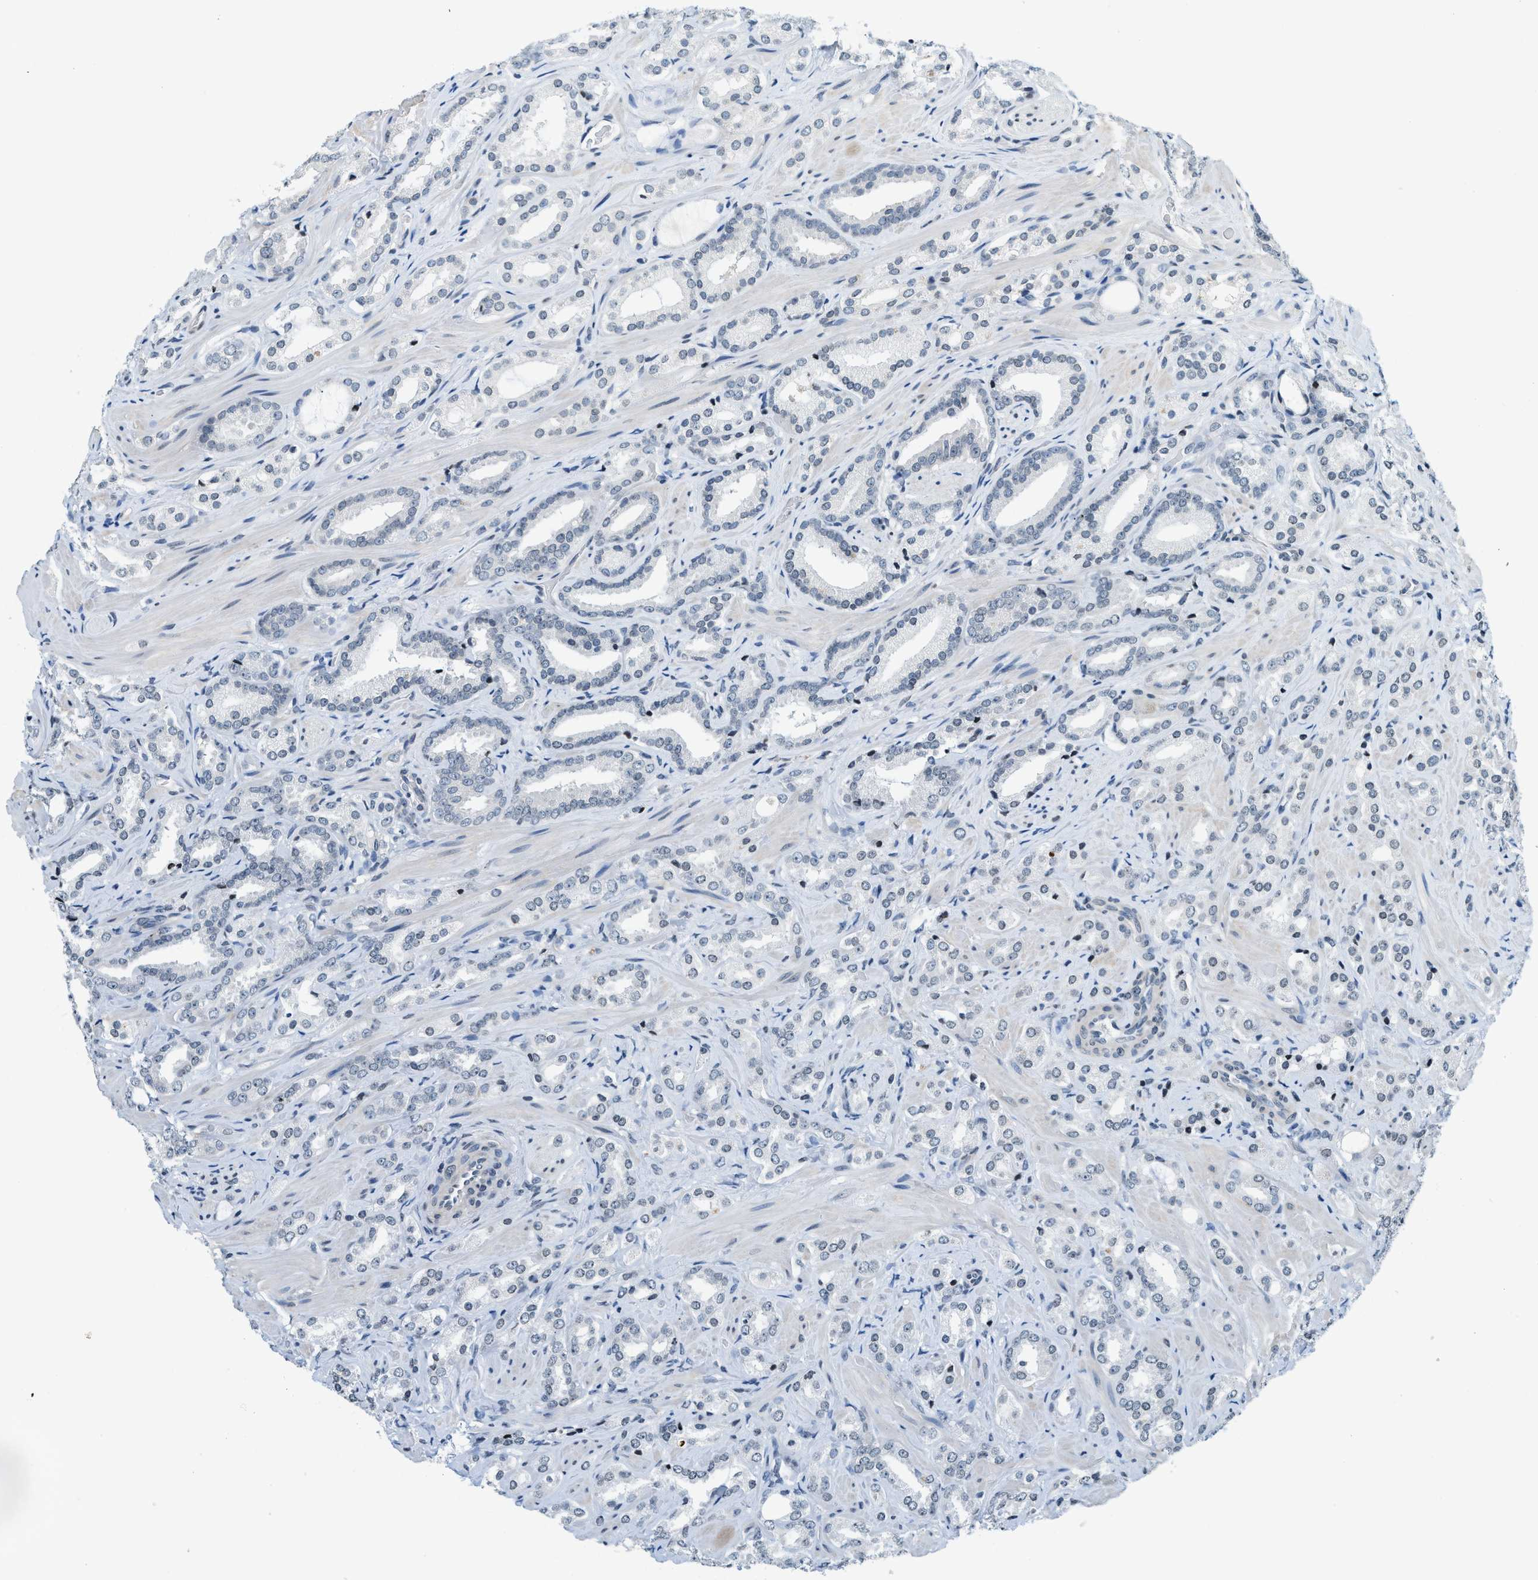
{"staining": {"intensity": "negative", "quantity": "none", "location": "none"}, "tissue": "prostate cancer", "cell_type": "Tumor cells", "image_type": "cancer", "snomed": [{"axis": "morphology", "description": "Adenocarcinoma, High grade"}, {"axis": "topography", "description": "Prostate"}], "caption": "This is an immunohistochemistry micrograph of prostate high-grade adenocarcinoma. There is no expression in tumor cells.", "gene": "UVRAG", "patient": {"sex": "male", "age": 64}}